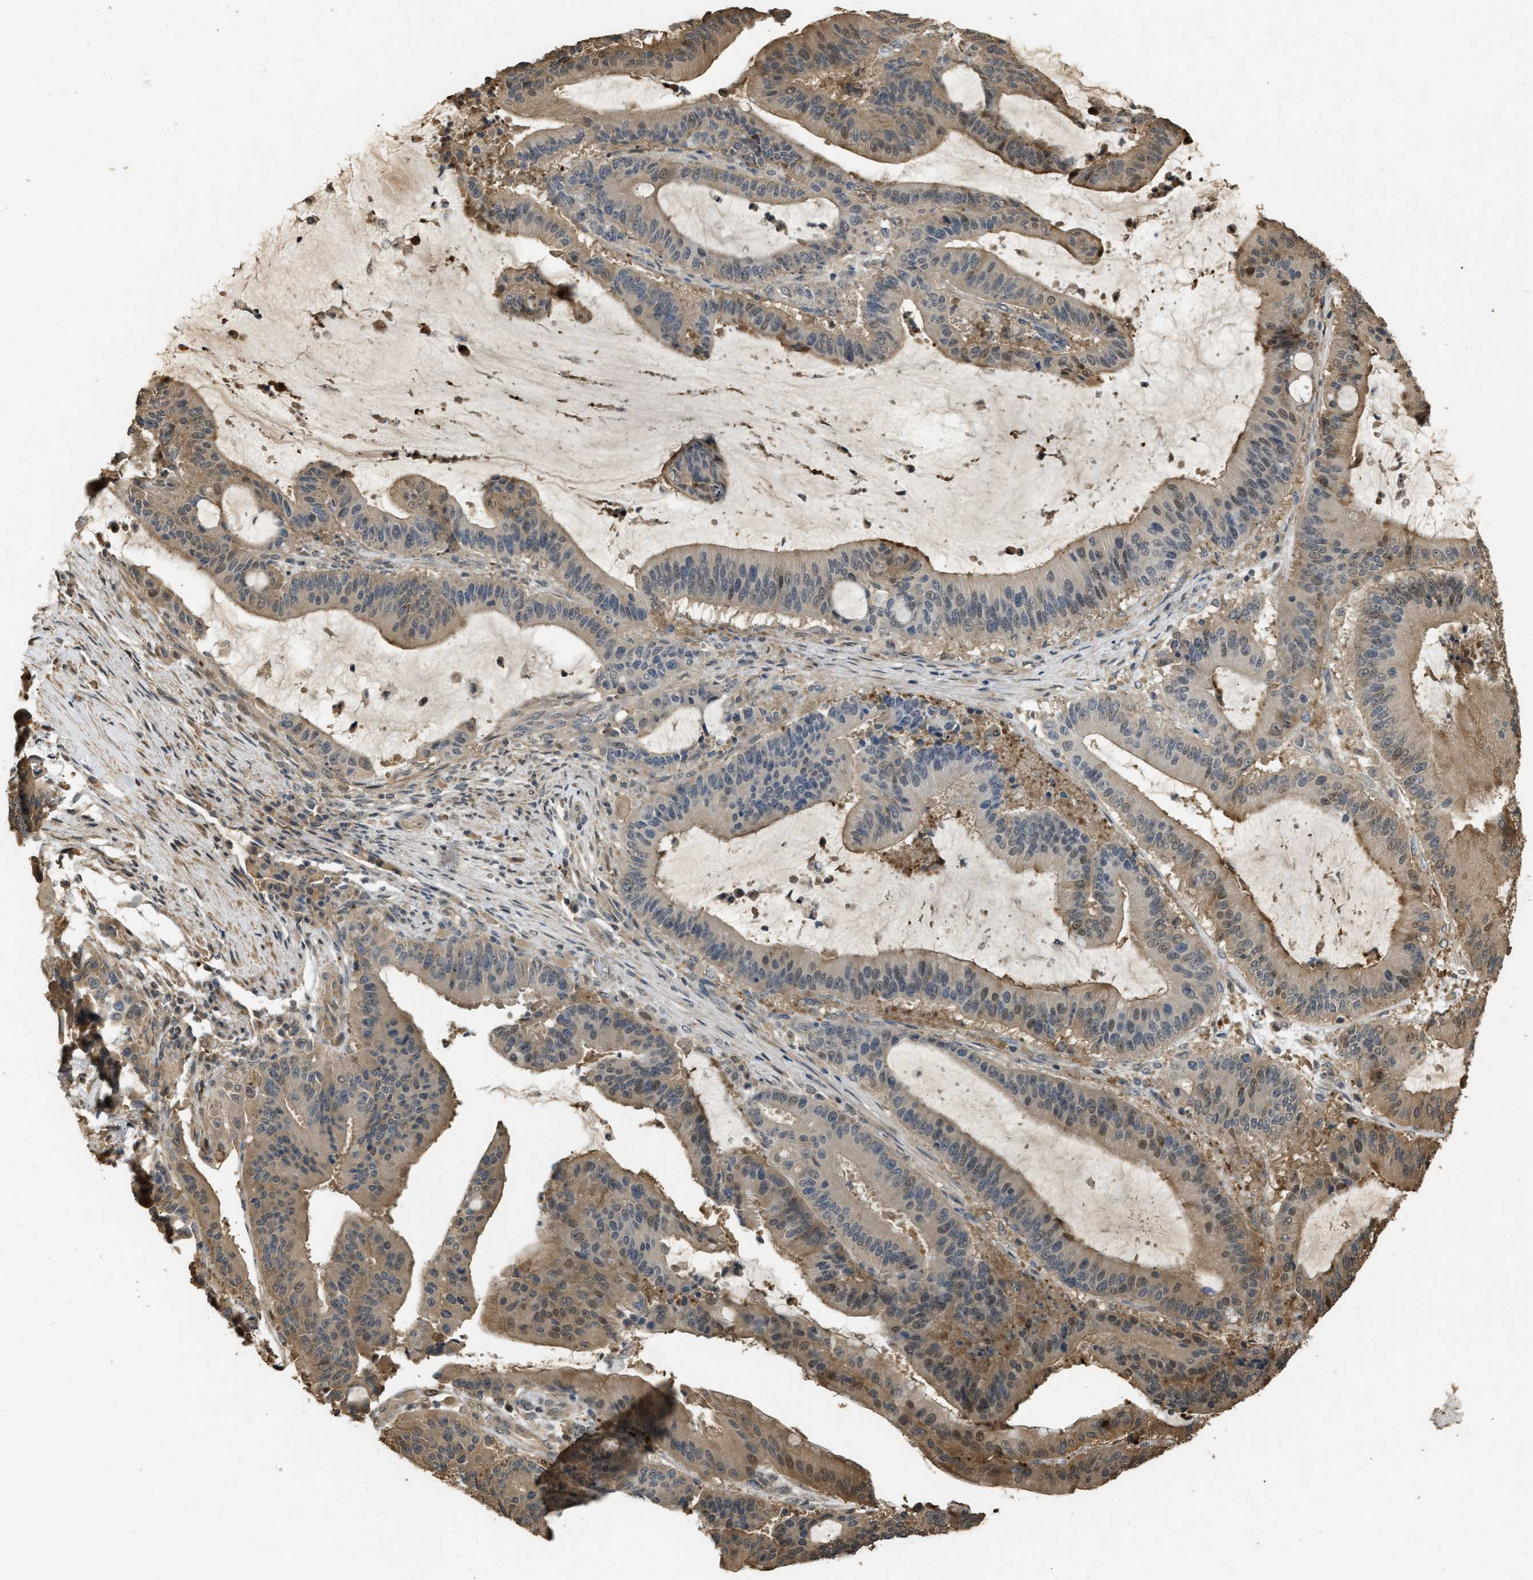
{"staining": {"intensity": "weak", "quantity": "<25%", "location": "cytoplasmic/membranous"}, "tissue": "liver cancer", "cell_type": "Tumor cells", "image_type": "cancer", "snomed": [{"axis": "morphology", "description": "Normal tissue, NOS"}, {"axis": "morphology", "description": "Cholangiocarcinoma"}, {"axis": "topography", "description": "Liver"}, {"axis": "topography", "description": "Peripheral nerve tissue"}], "caption": "This is an immunohistochemistry (IHC) photomicrograph of human liver cholangiocarcinoma. There is no expression in tumor cells.", "gene": "ARHGDIA", "patient": {"sex": "female", "age": 73}}